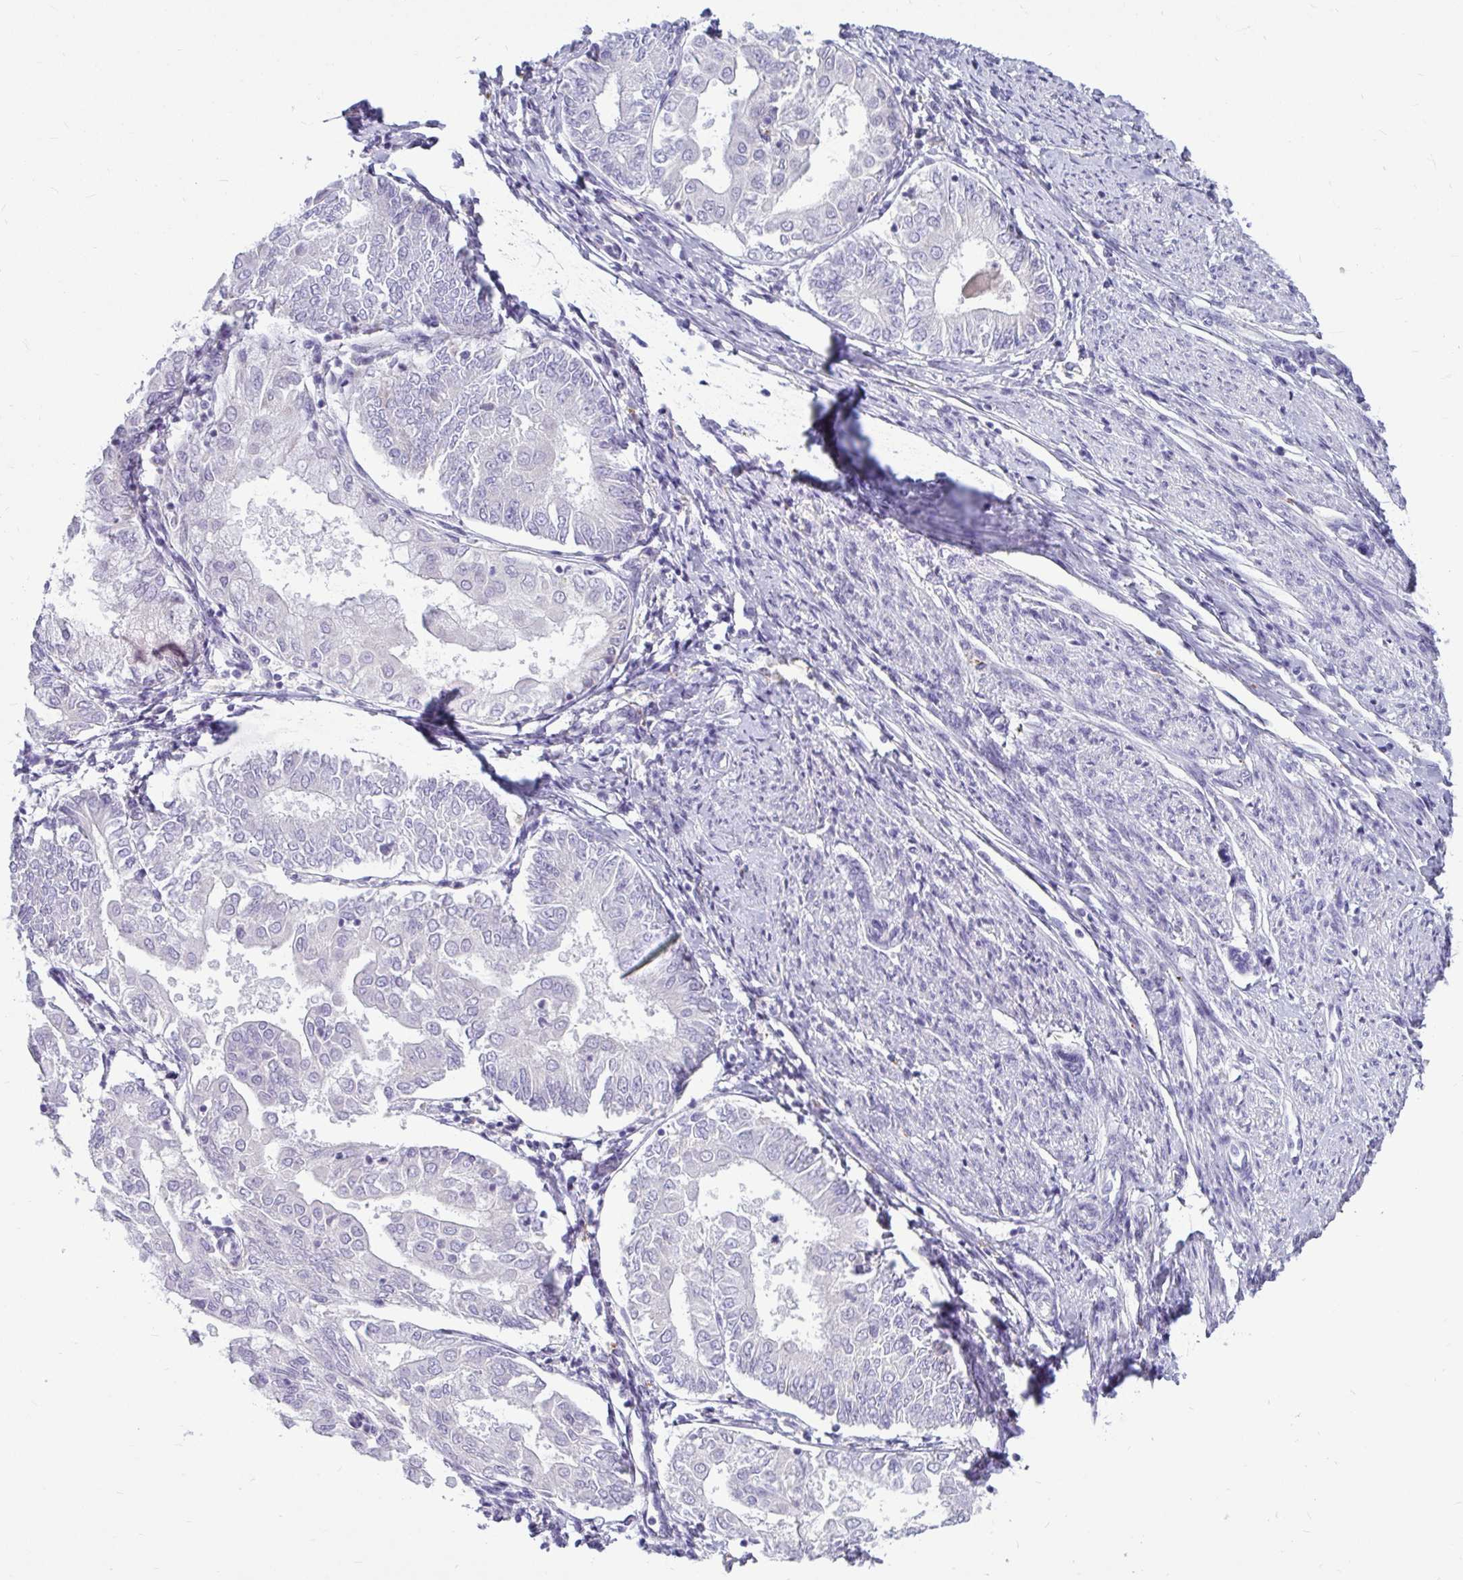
{"staining": {"intensity": "negative", "quantity": "none", "location": "none"}, "tissue": "endometrial cancer", "cell_type": "Tumor cells", "image_type": "cancer", "snomed": [{"axis": "morphology", "description": "Adenocarcinoma, NOS"}, {"axis": "topography", "description": "Endometrium"}], "caption": "IHC of human endometrial cancer reveals no staining in tumor cells.", "gene": "CTSZ", "patient": {"sex": "female", "age": 68}}